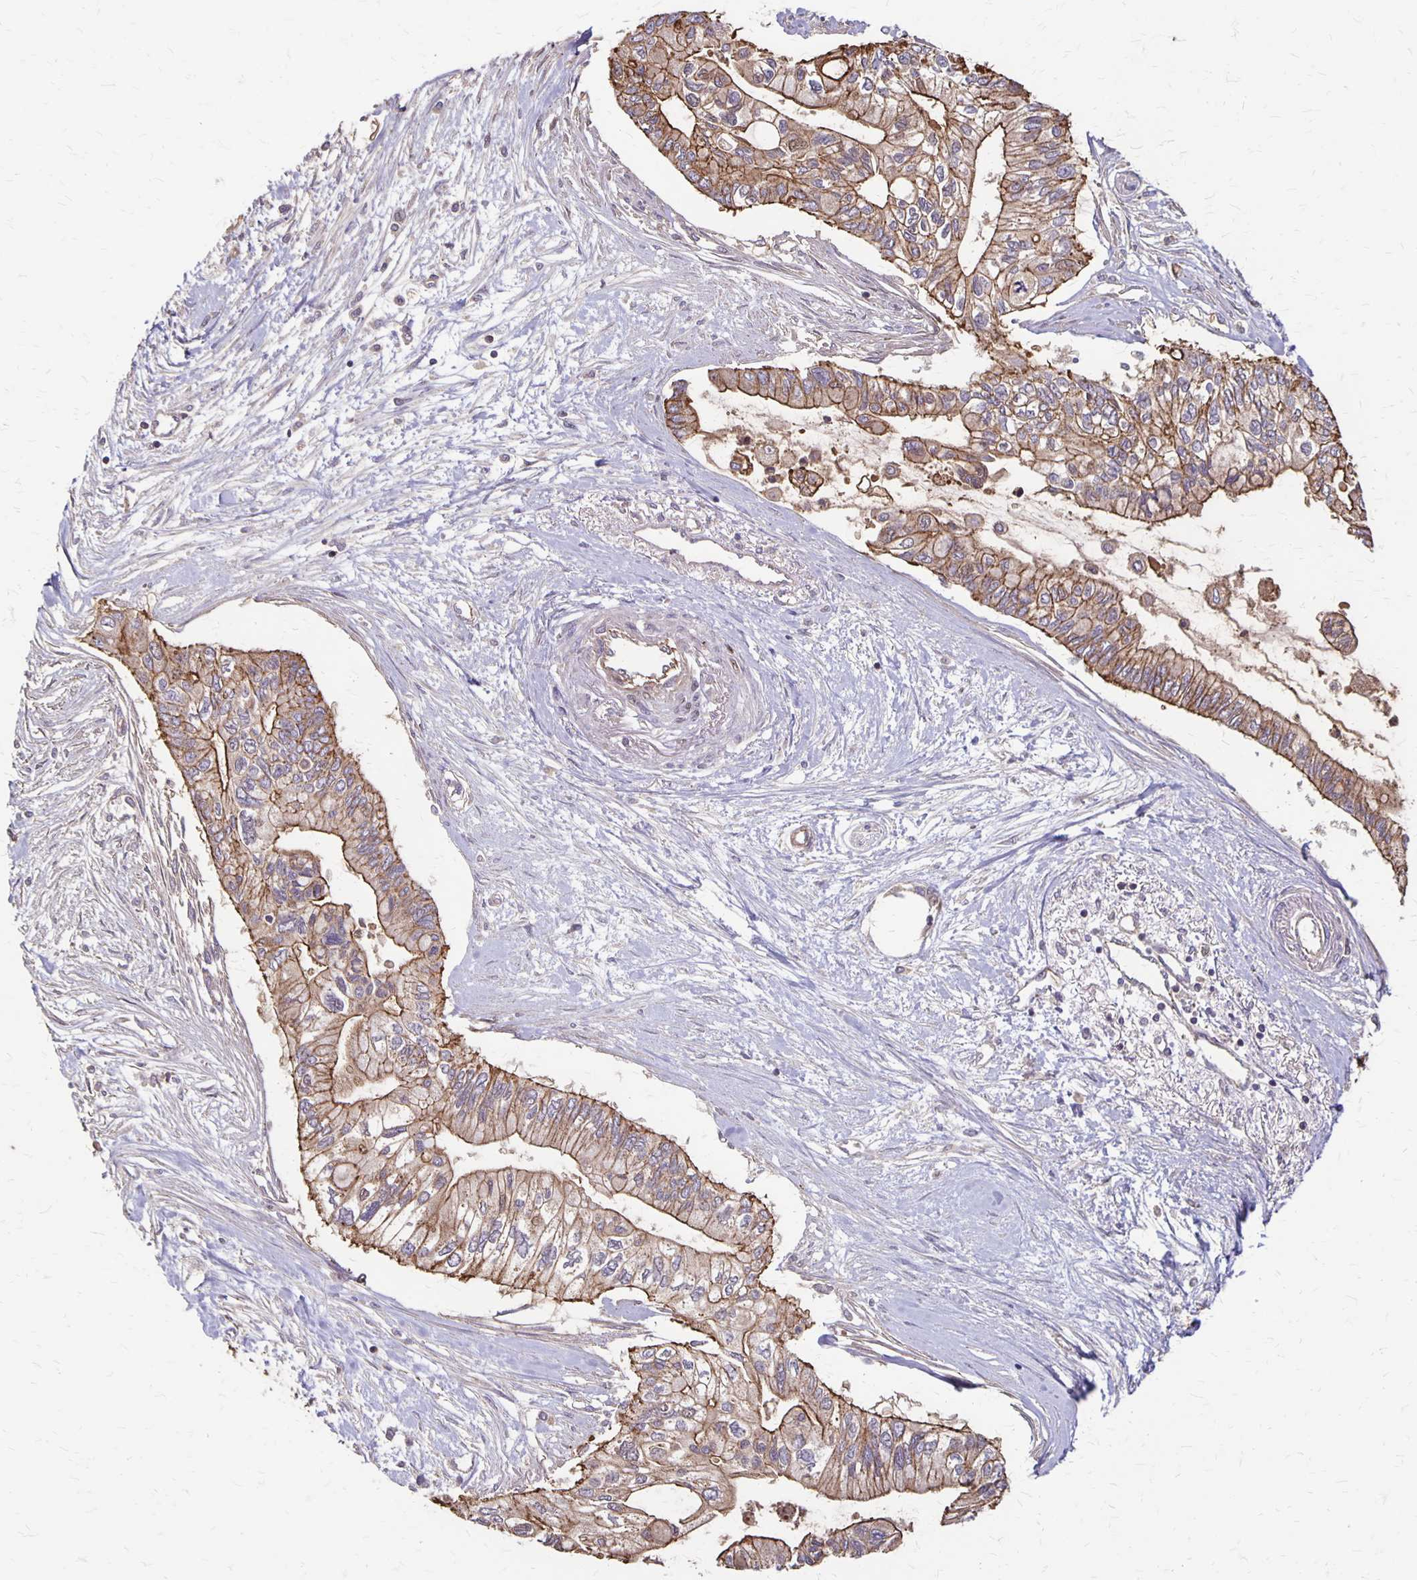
{"staining": {"intensity": "moderate", "quantity": ">75%", "location": "cytoplasmic/membranous"}, "tissue": "pancreatic cancer", "cell_type": "Tumor cells", "image_type": "cancer", "snomed": [{"axis": "morphology", "description": "Adenocarcinoma, NOS"}, {"axis": "topography", "description": "Pancreas"}], "caption": "The micrograph reveals staining of pancreatic cancer, revealing moderate cytoplasmic/membranous protein expression (brown color) within tumor cells.", "gene": "PROM2", "patient": {"sex": "female", "age": 77}}